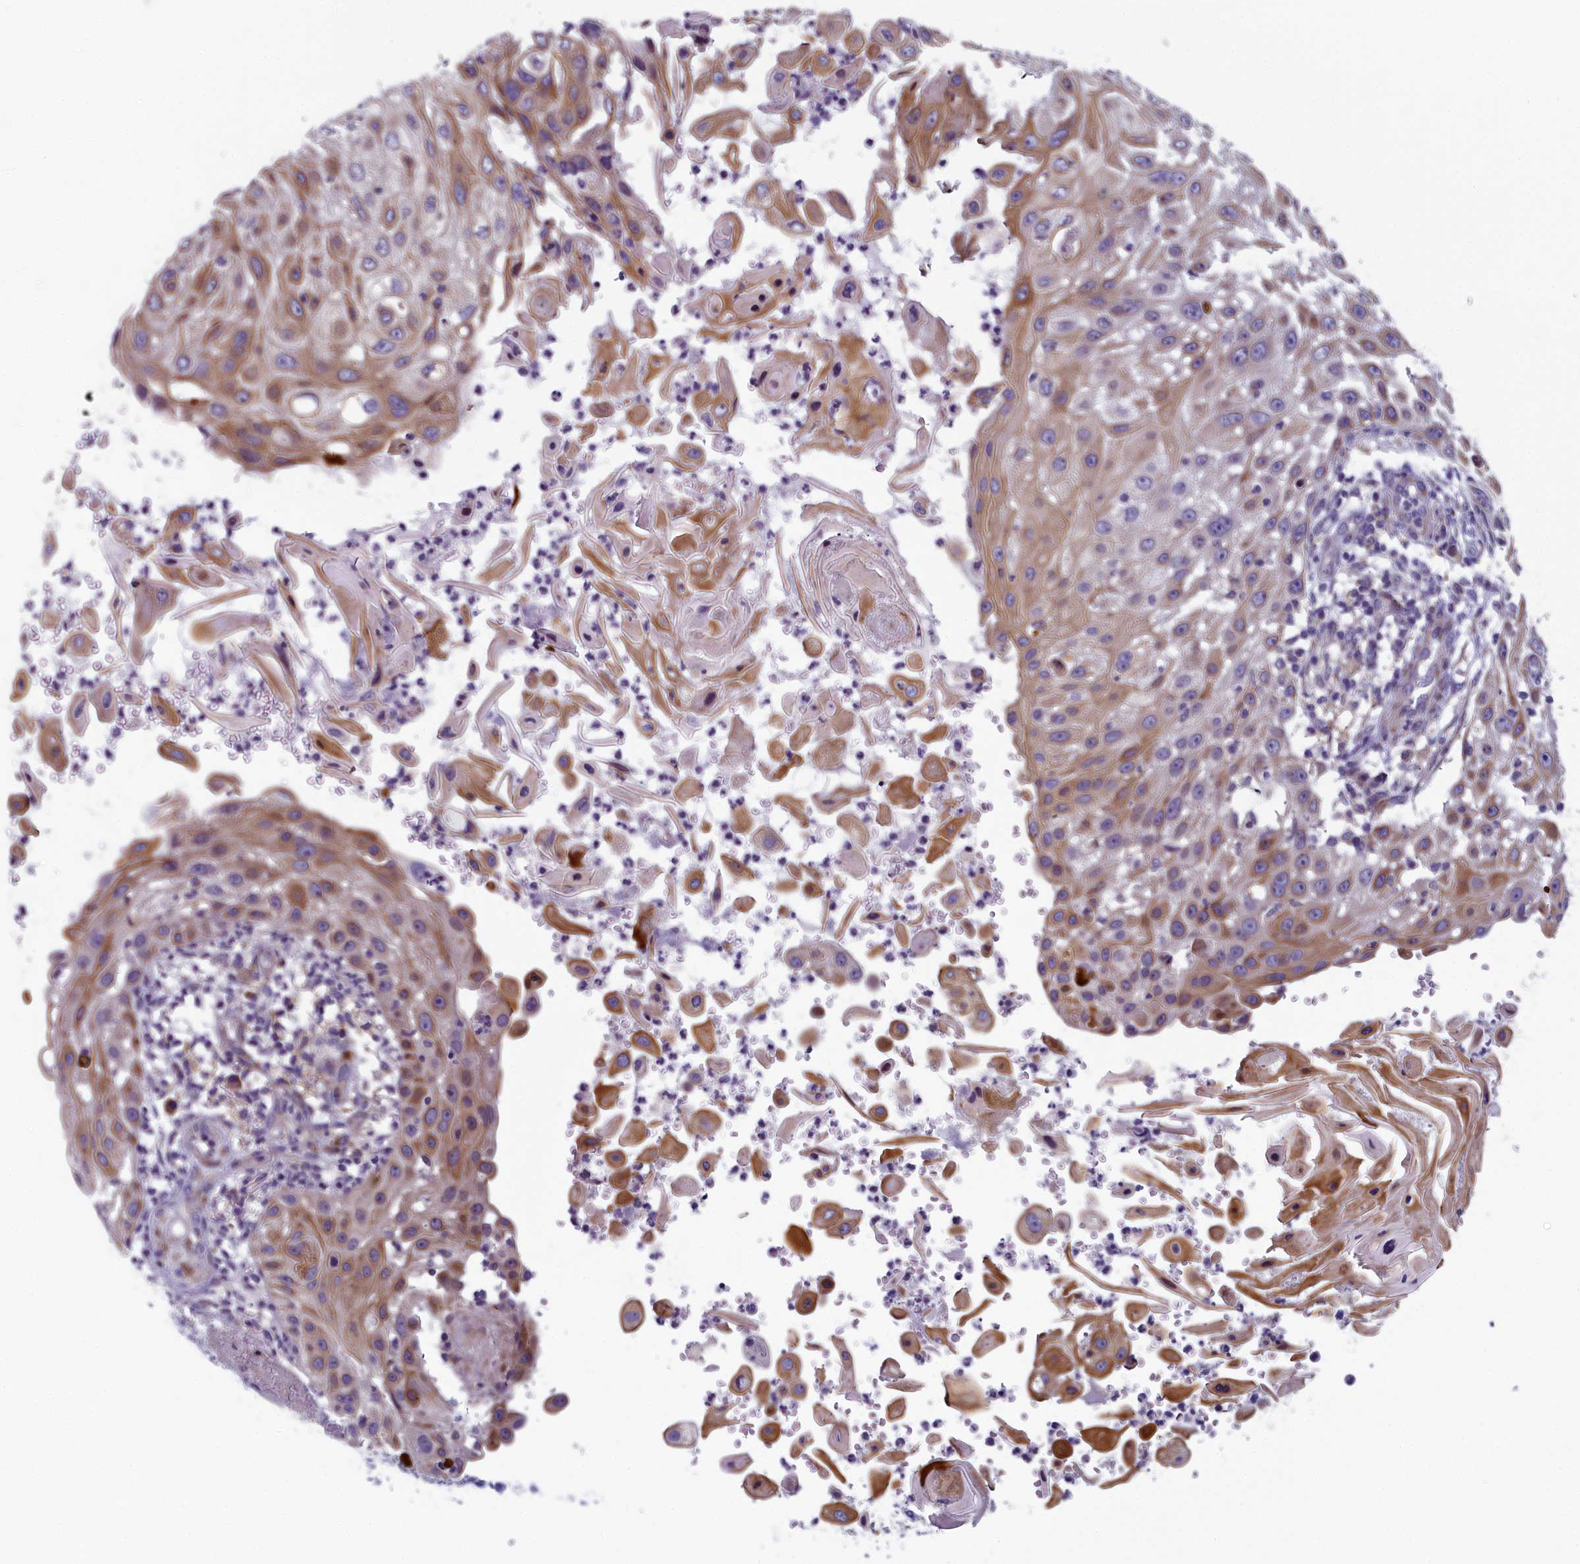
{"staining": {"intensity": "moderate", "quantity": "25%-75%", "location": "cytoplasmic/membranous"}, "tissue": "skin cancer", "cell_type": "Tumor cells", "image_type": "cancer", "snomed": [{"axis": "morphology", "description": "Squamous cell carcinoma, NOS"}, {"axis": "topography", "description": "Skin"}], "caption": "This is an image of IHC staining of squamous cell carcinoma (skin), which shows moderate expression in the cytoplasmic/membranous of tumor cells.", "gene": "ANKRD39", "patient": {"sex": "female", "age": 44}}